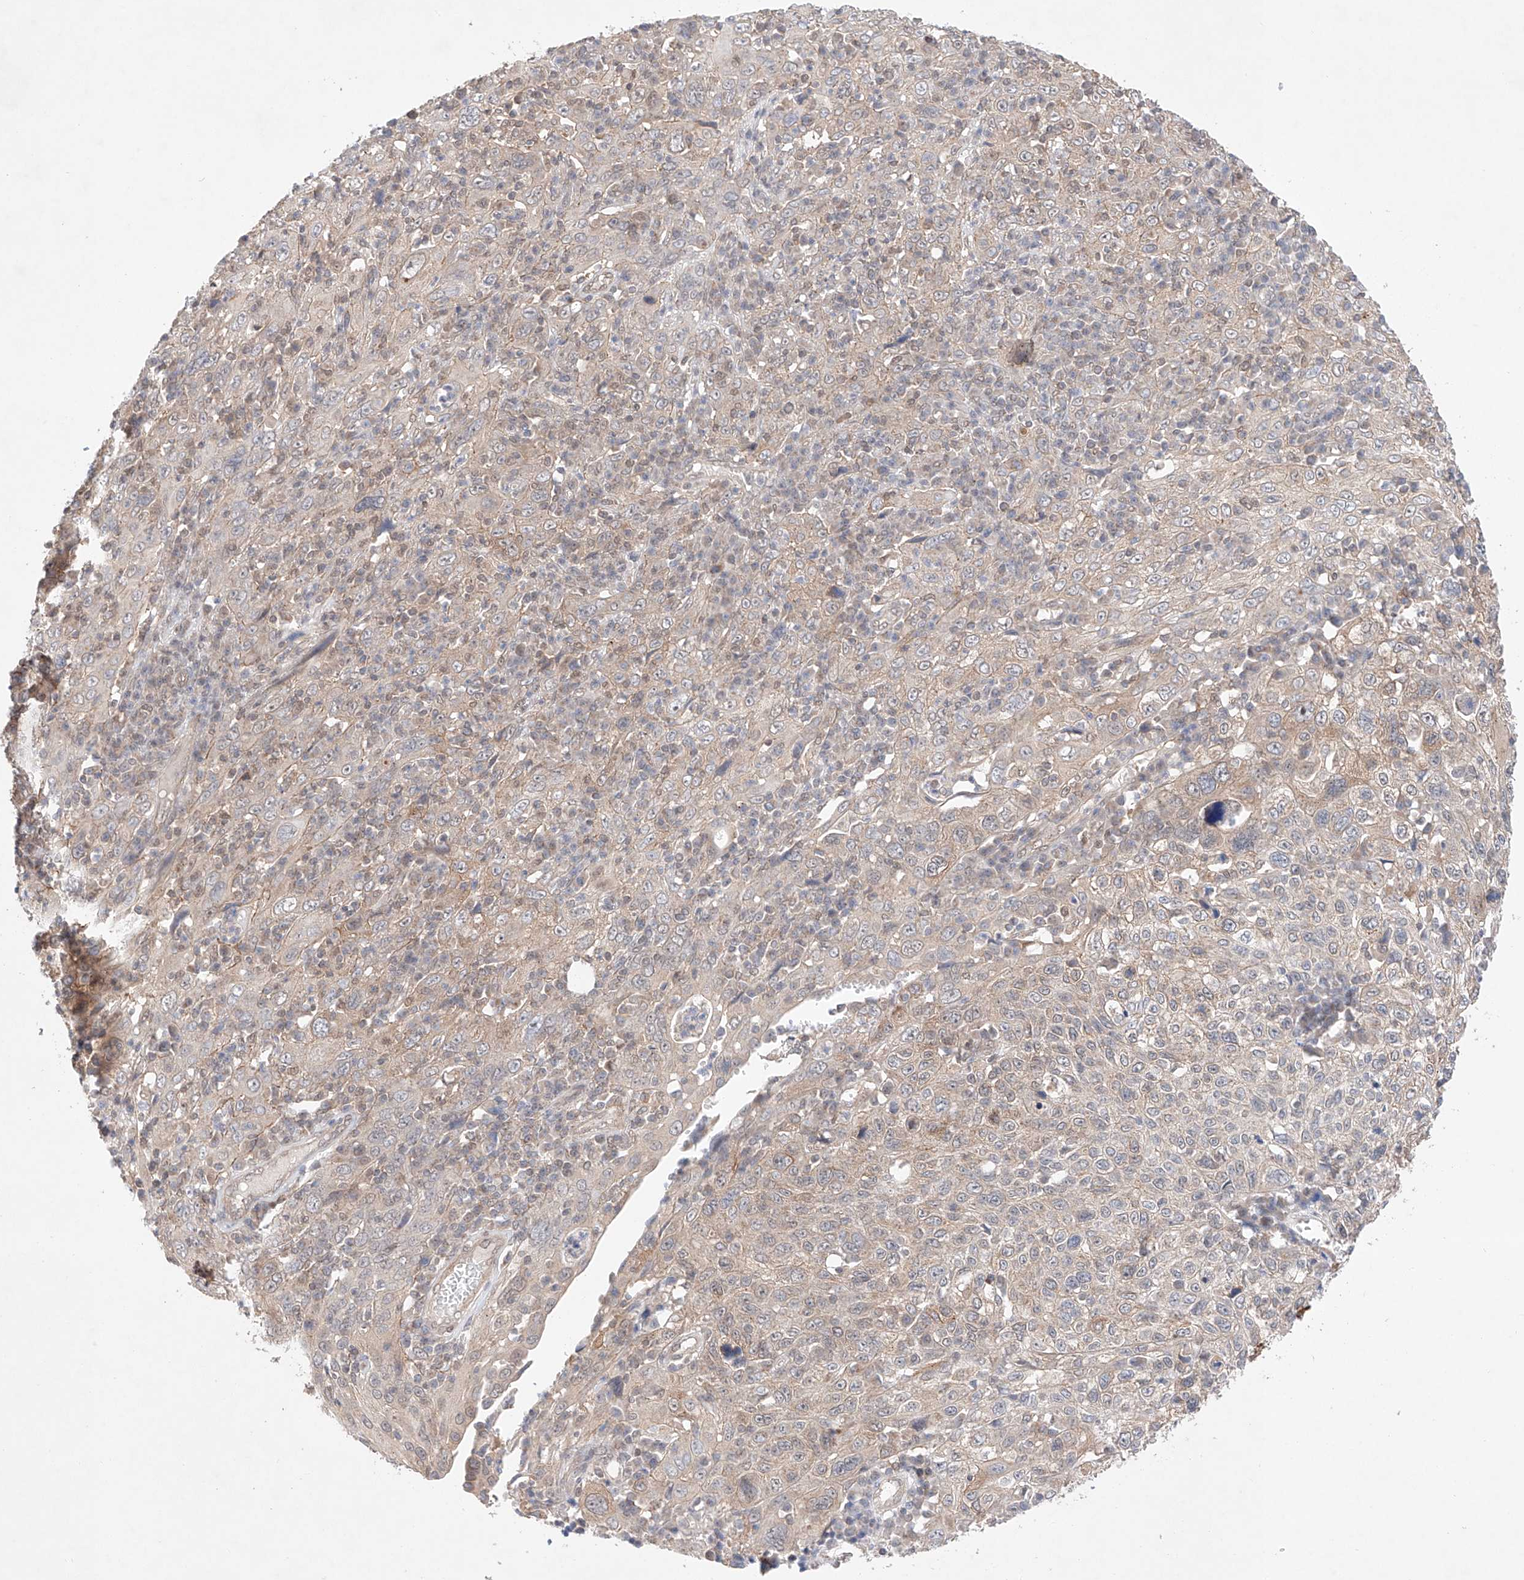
{"staining": {"intensity": "negative", "quantity": "none", "location": "none"}, "tissue": "cervical cancer", "cell_type": "Tumor cells", "image_type": "cancer", "snomed": [{"axis": "morphology", "description": "Squamous cell carcinoma, NOS"}, {"axis": "topography", "description": "Cervix"}], "caption": "This histopathology image is of cervical cancer (squamous cell carcinoma) stained with immunohistochemistry (IHC) to label a protein in brown with the nuclei are counter-stained blue. There is no staining in tumor cells.", "gene": "TSR2", "patient": {"sex": "female", "age": 46}}